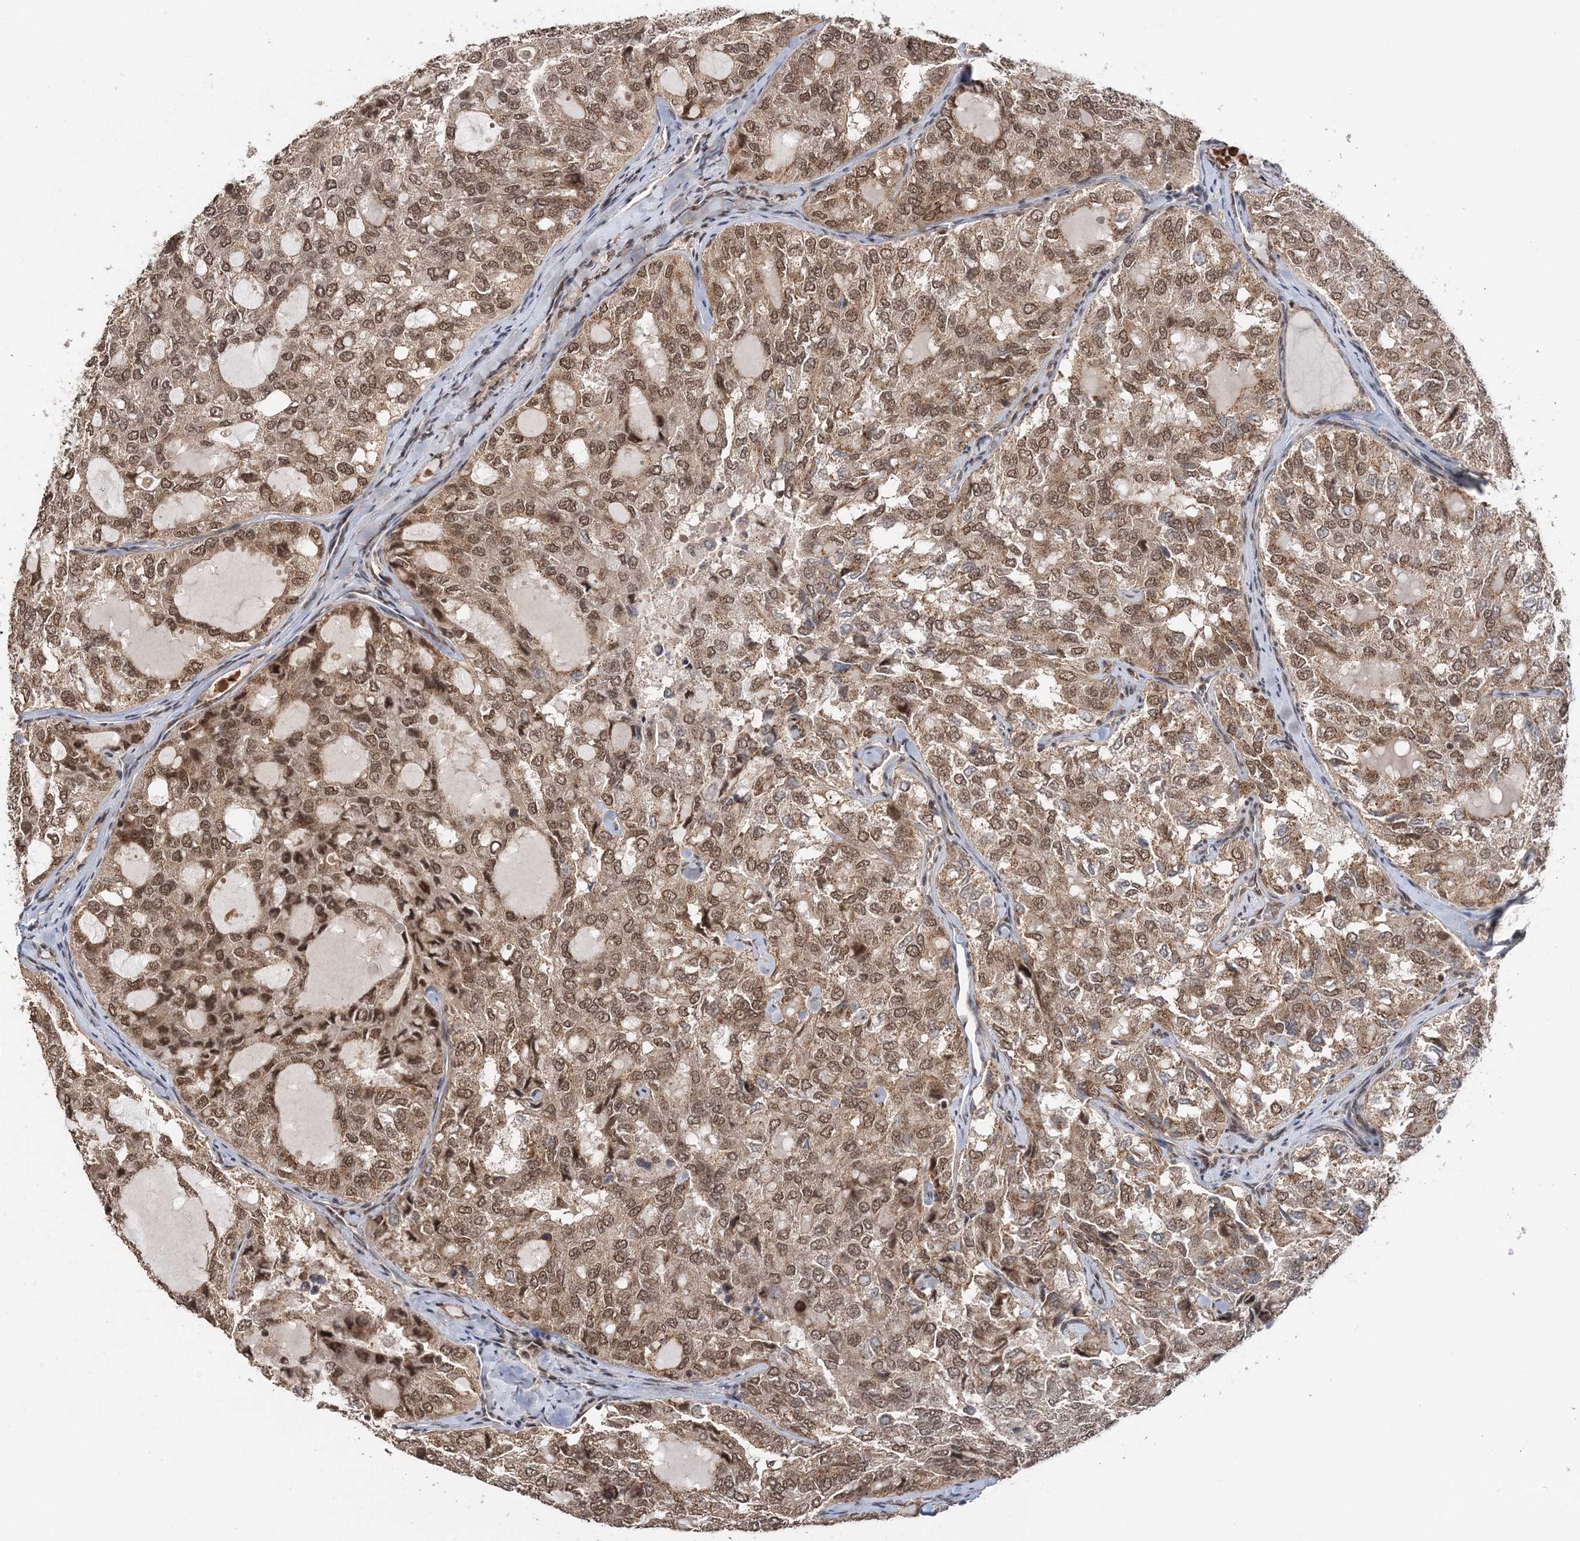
{"staining": {"intensity": "moderate", "quantity": ">75%", "location": "cytoplasmic/membranous,nuclear"}, "tissue": "thyroid cancer", "cell_type": "Tumor cells", "image_type": "cancer", "snomed": [{"axis": "morphology", "description": "Follicular adenoma carcinoma, NOS"}, {"axis": "topography", "description": "Thyroid gland"}], "caption": "Immunohistochemistry (IHC) (DAB (3,3'-diaminobenzidine)) staining of thyroid cancer (follicular adenoma carcinoma) exhibits moderate cytoplasmic/membranous and nuclear protein staining in approximately >75% of tumor cells. (Brightfield microscopy of DAB IHC at high magnification).", "gene": "TSHZ2", "patient": {"sex": "male", "age": 75}}